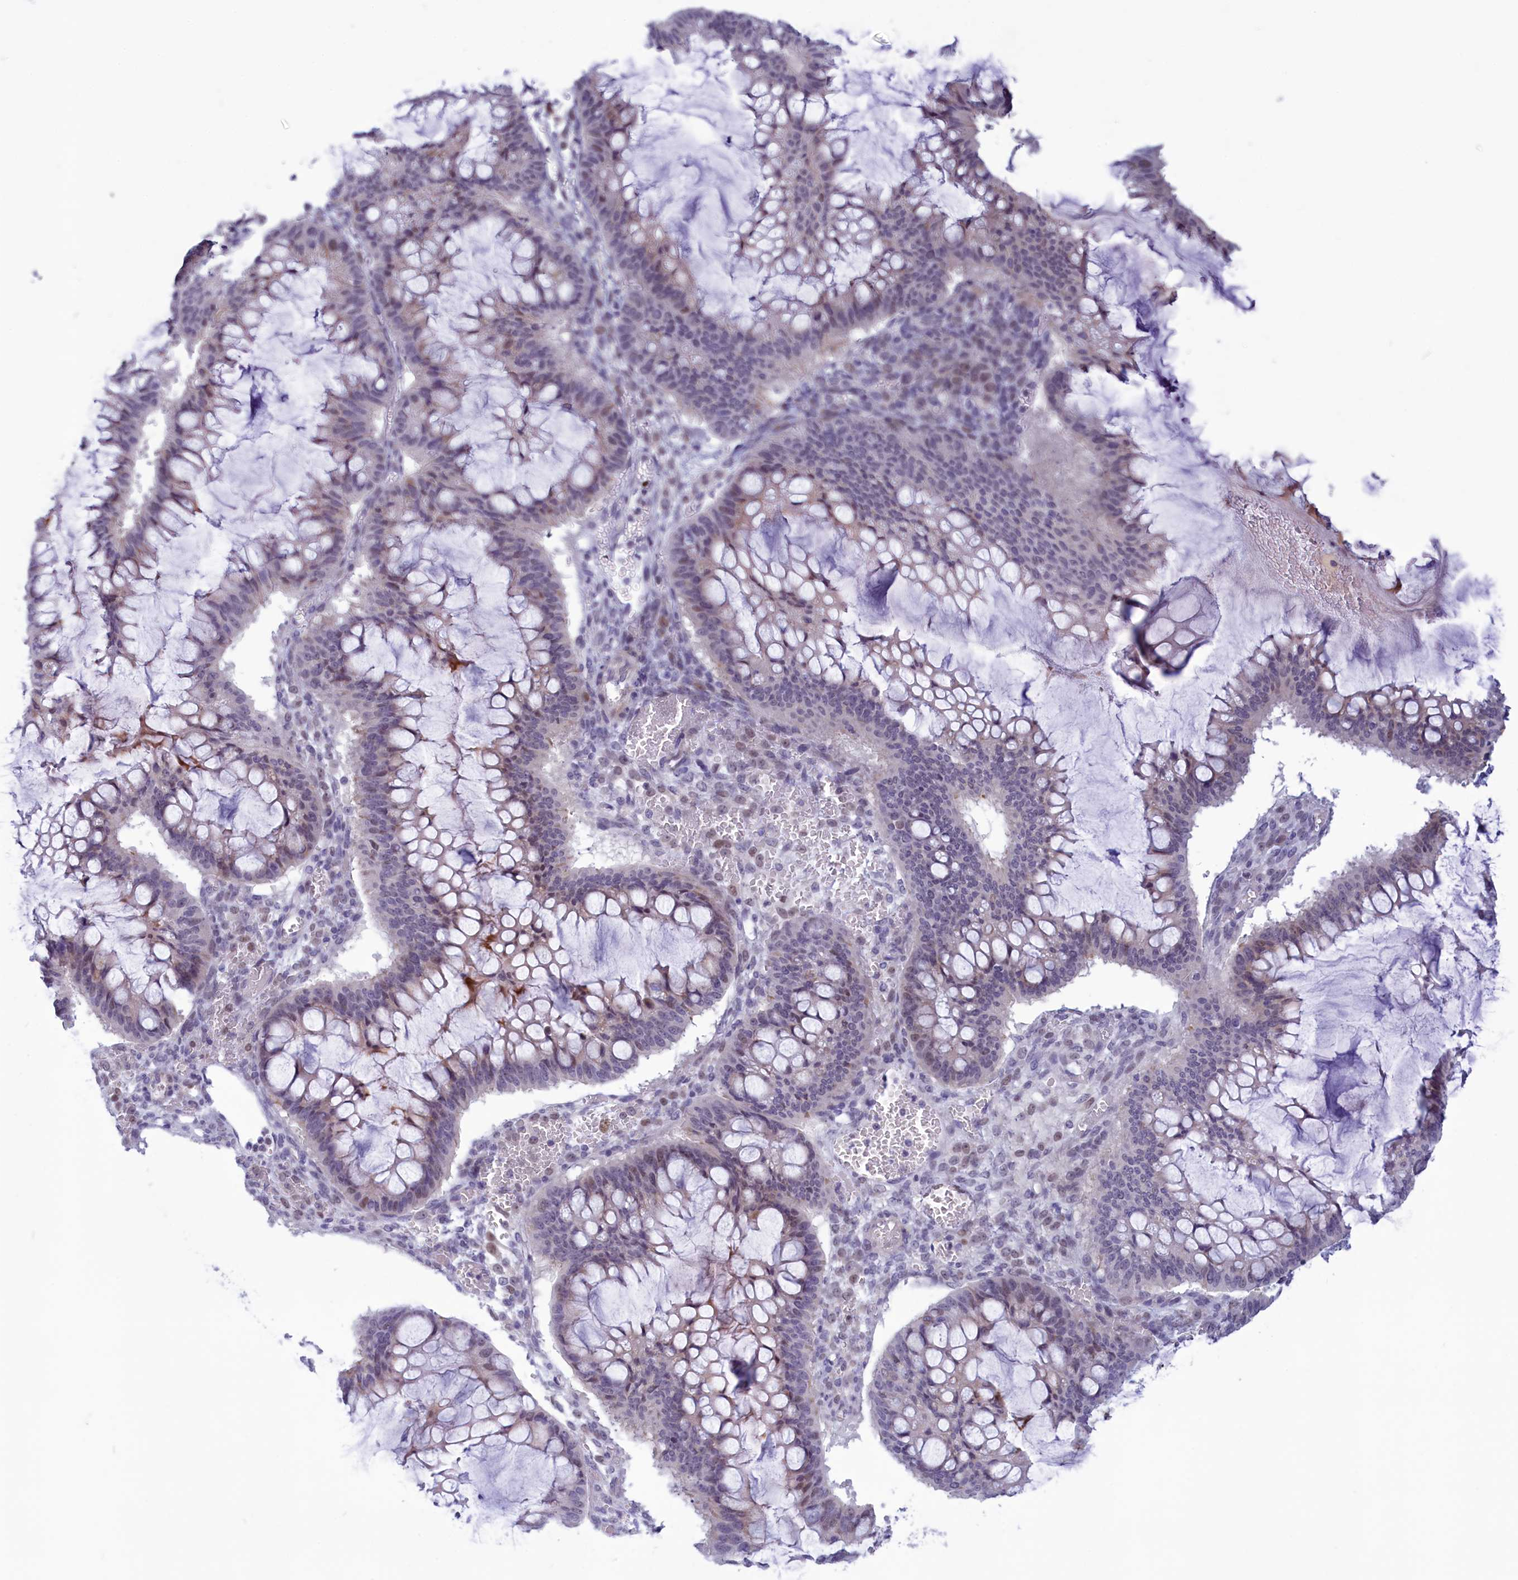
{"staining": {"intensity": "weak", "quantity": "<25%", "location": "cytoplasmic/membranous"}, "tissue": "ovarian cancer", "cell_type": "Tumor cells", "image_type": "cancer", "snomed": [{"axis": "morphology", "description": "Cystadenocarcinoma, mucinous, NOS"}, {"axis": "topography", "description": "Ovary"}], "caption": "There is no significant positivity in tumor cells of ovarian mucinous cystadenocarcinoma. (DAB immunohistochemistry (IHC) visualized using brightfield microscopy, high magnification).", "gene": "ELOA2", "patient": {"sex": "female", "age": 73}}